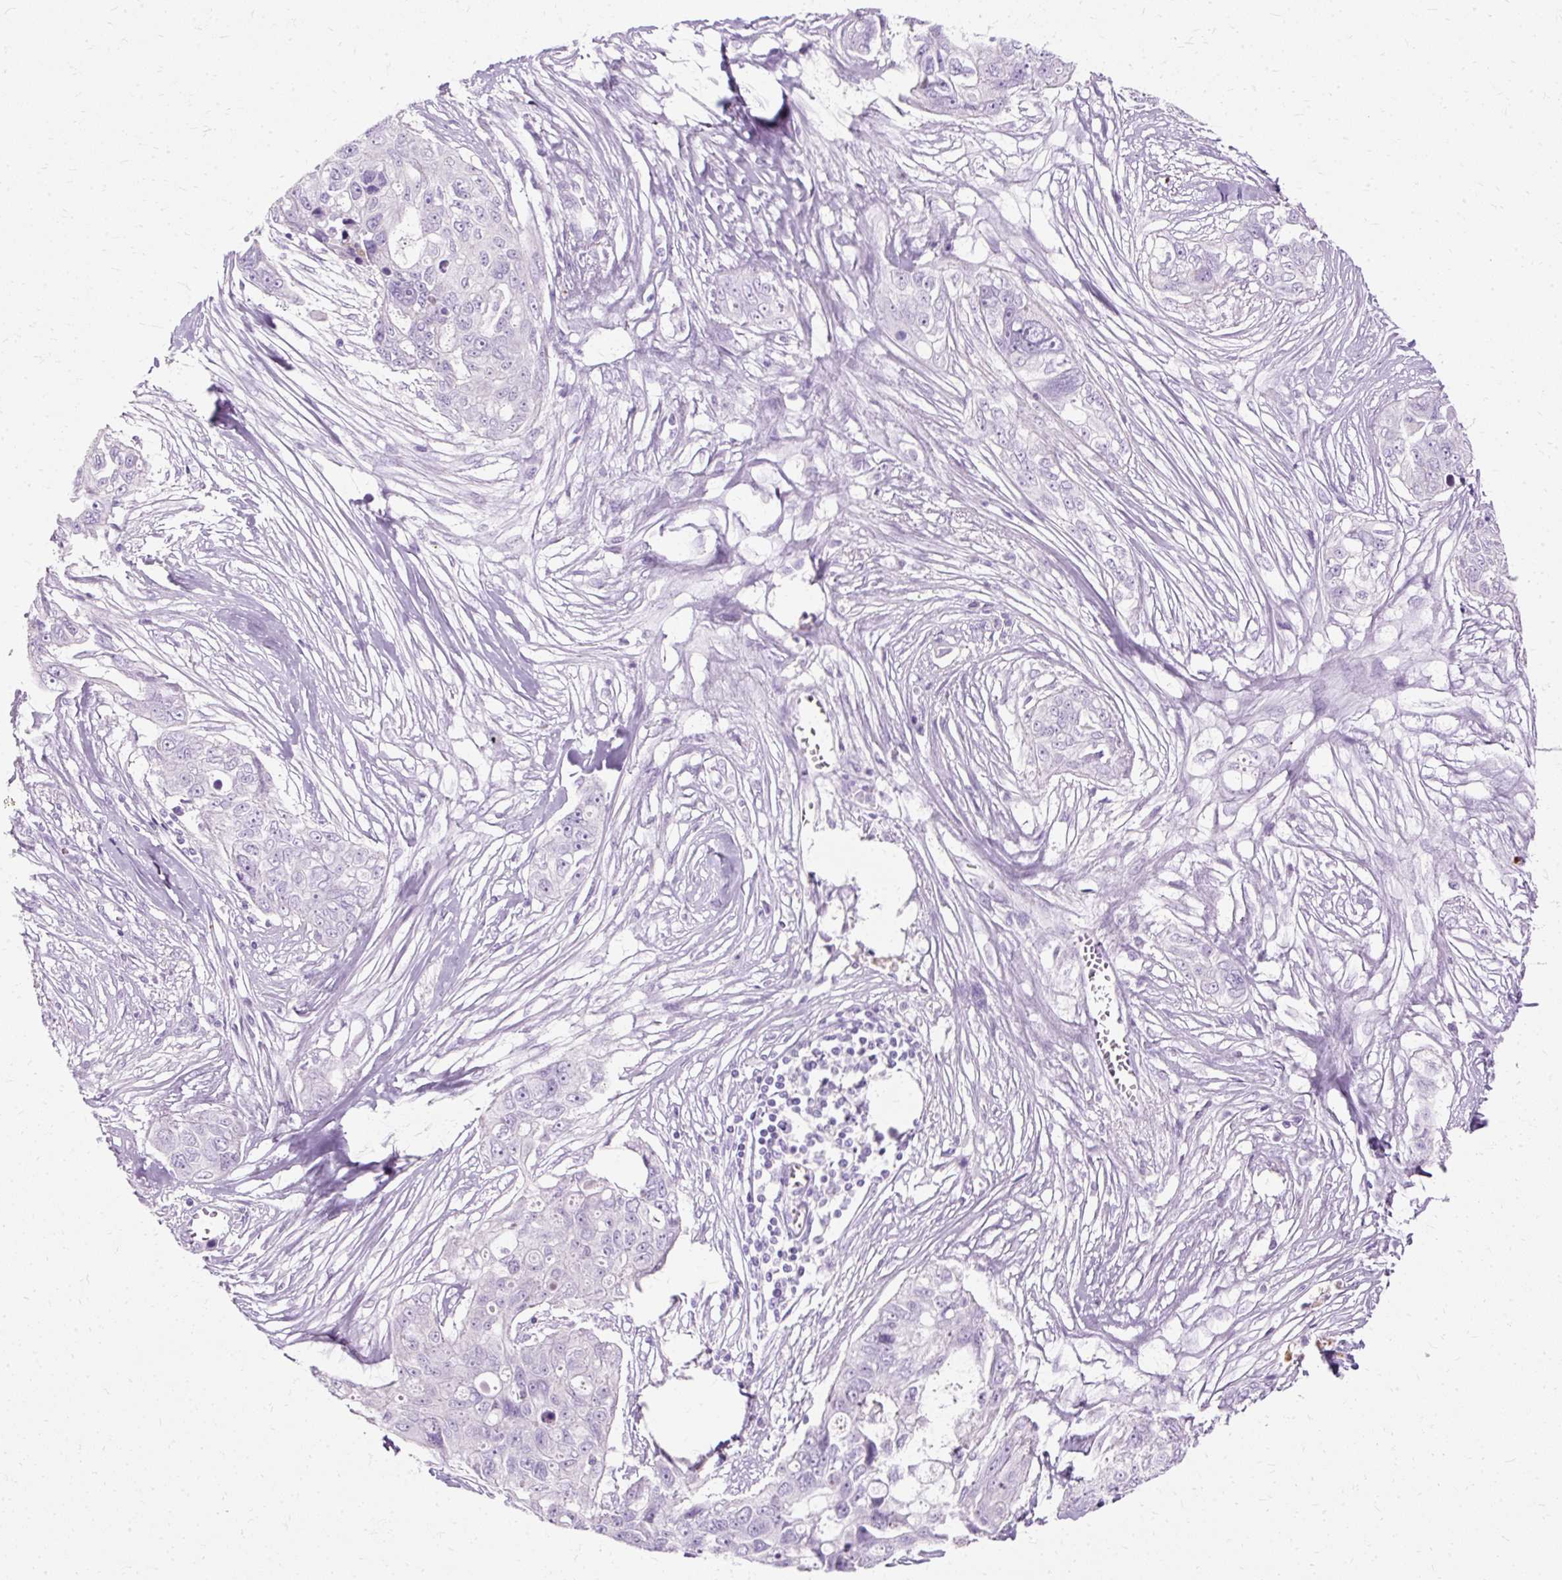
{"staining": {"intensity": "negative", "quantity": "none", "location": "none"}, "tissue": "ovarian cancer", "cell_type": "Tumor cells", "image_type": "cancer", "snomed": [{"axis": "morphology", "description": "Carcinoma, endometroid"}, {"axis": "topography", "description": "Ovary"}], "caption": "Image shows no protein expression in tumor cells of ovarian cancer tissue. (DAB immunohistochemistry (IHC) visualized using brightfield microscopy, high magnification).", "gene": "DEFA1", "patient": {"sex": "female", "age": 70}}